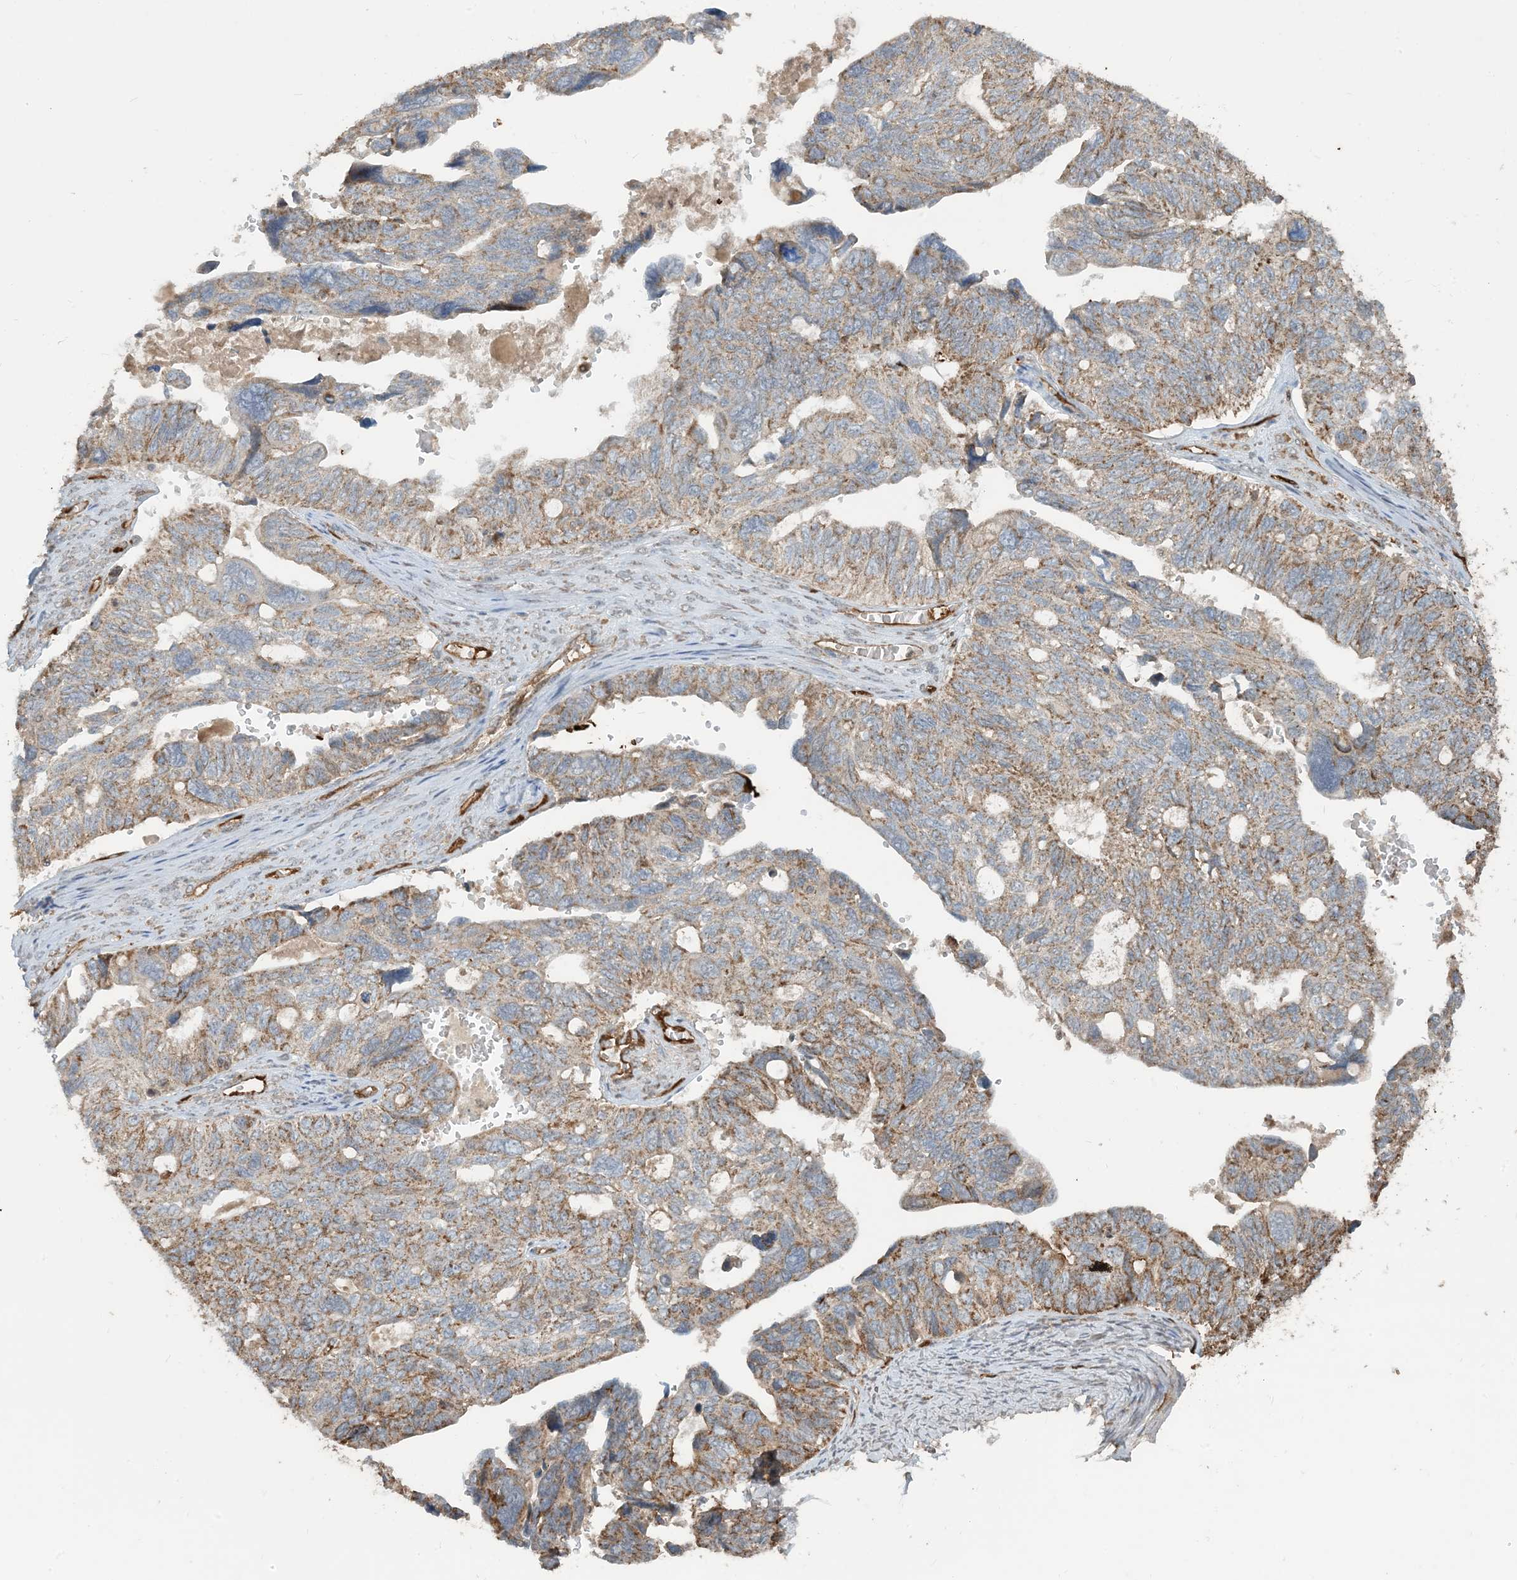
{"staining": {"intensity": "moderate", "quantity": ">75%", "location": "cytoplasmic/membranous"}, "tissue": "ovarian cancer", "cell_type": "Tumor cells", "image_type": "cancer", "snomed": [{"axis": "morphology", "description": "Cystadenocarcinoma, serous, NOS"}, {"axis": "topography", "description": "Ovary"}], "caption": "Protein expression analysis of human ovarian cancer (serous cystadenocarcinoma) reveals moderate cytoplasmic/membranous positivity in about >75% of tumor cells. (DAB IHC, brown staining for protein, blue staining for nuclei).", "gene": "PPM1F", "patient": {"sex": "female", "age": 79}}